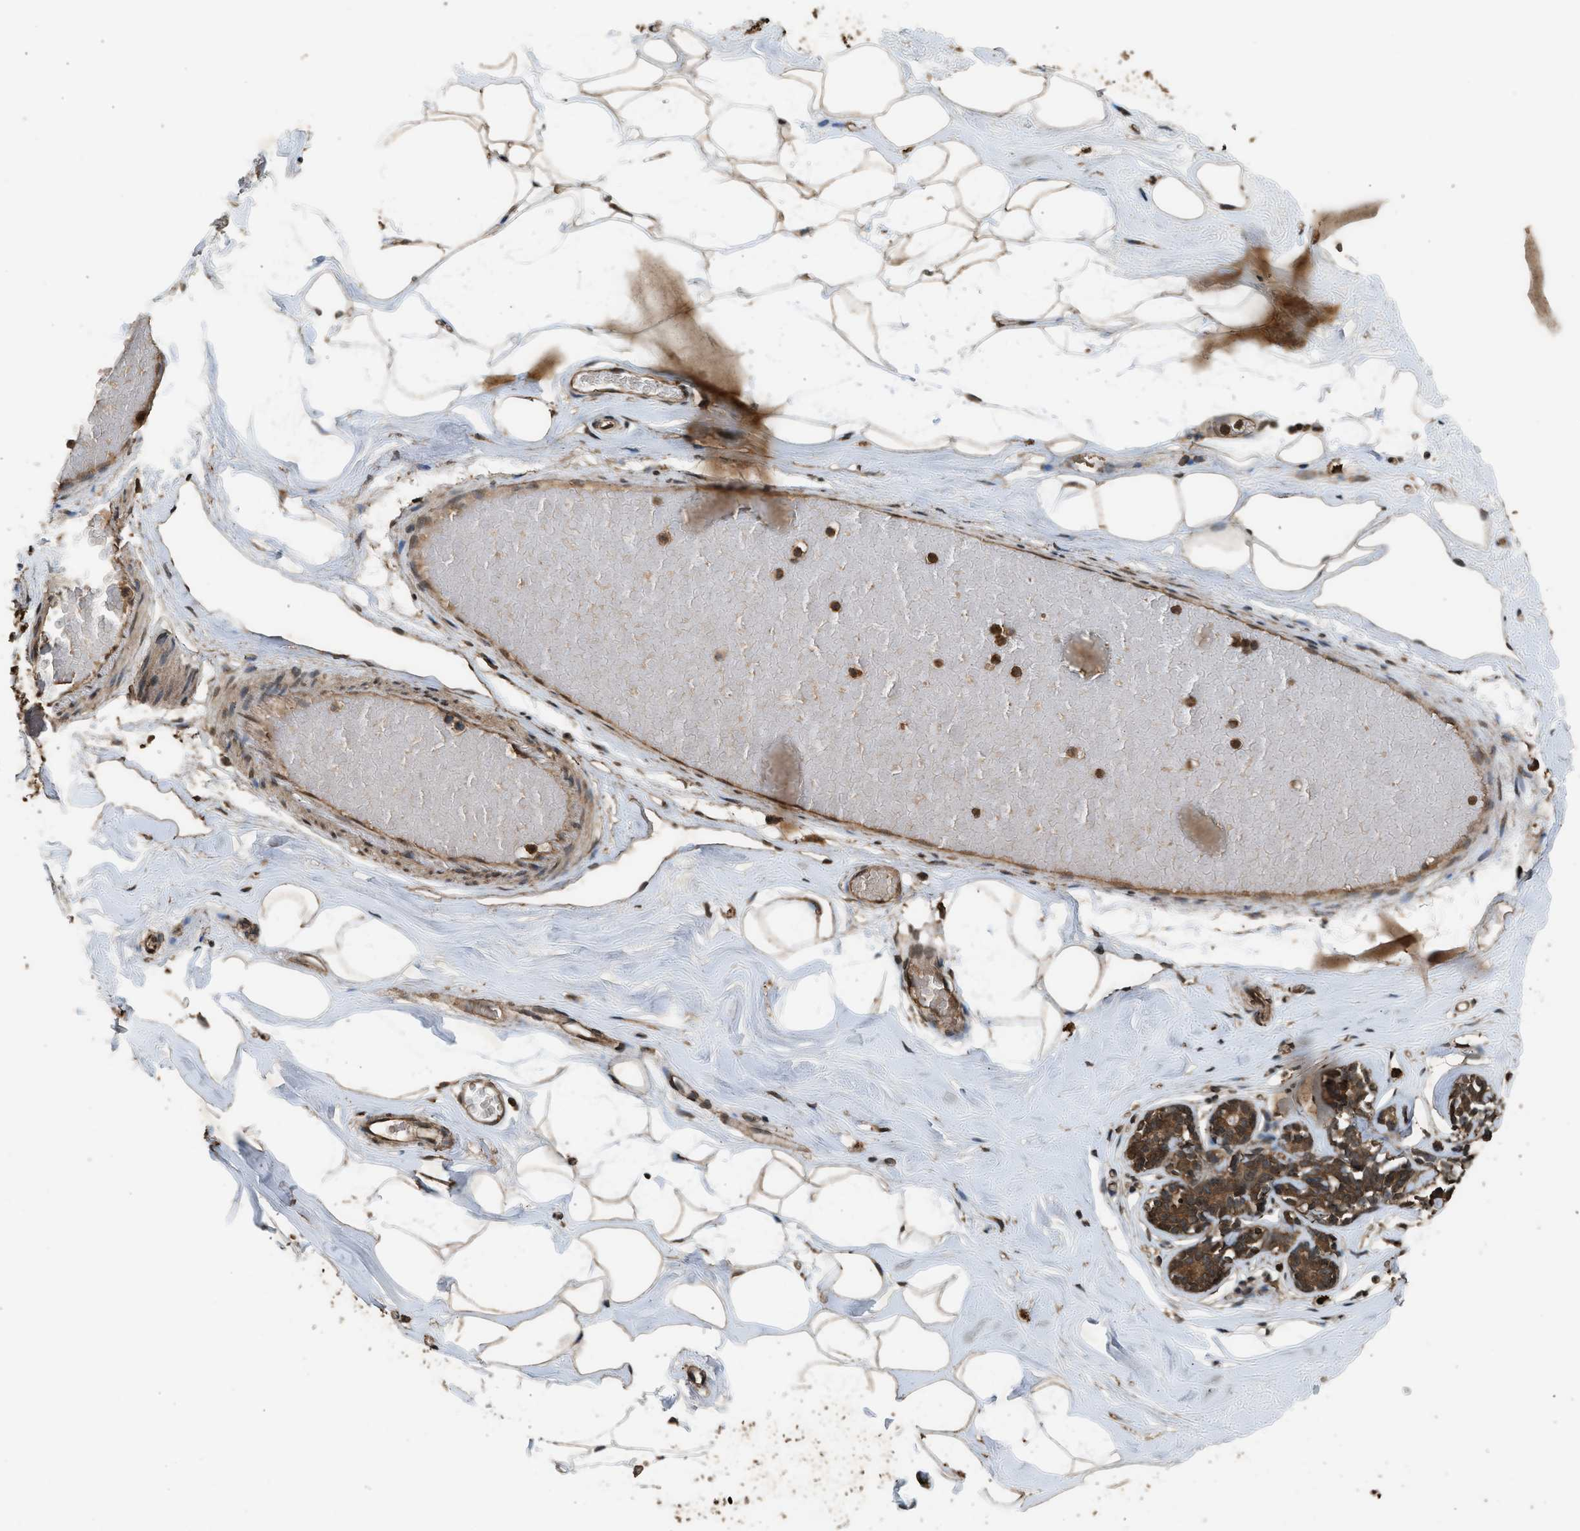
{"staining": {"intensity": "moderate", "quantity": ">75%", "location": "cytoplasmic/membranous,nuclear"}, "tissue": "breast", "cell_type": "Adipocytes", "image_type": "normal", "snomed": [{"axis": "morphology", "description": "Normal tissue, NOS"}, {"axis": "topography", "description": "Breast"}], "caption": "Human breast stained for a protein (brown) reveals moderate cytoplasmic/membranous,nuclear positive expression in about >75% of adipocytes.", "gene": "MYBL2", "patient": {"sex": "female", "age": 75}}